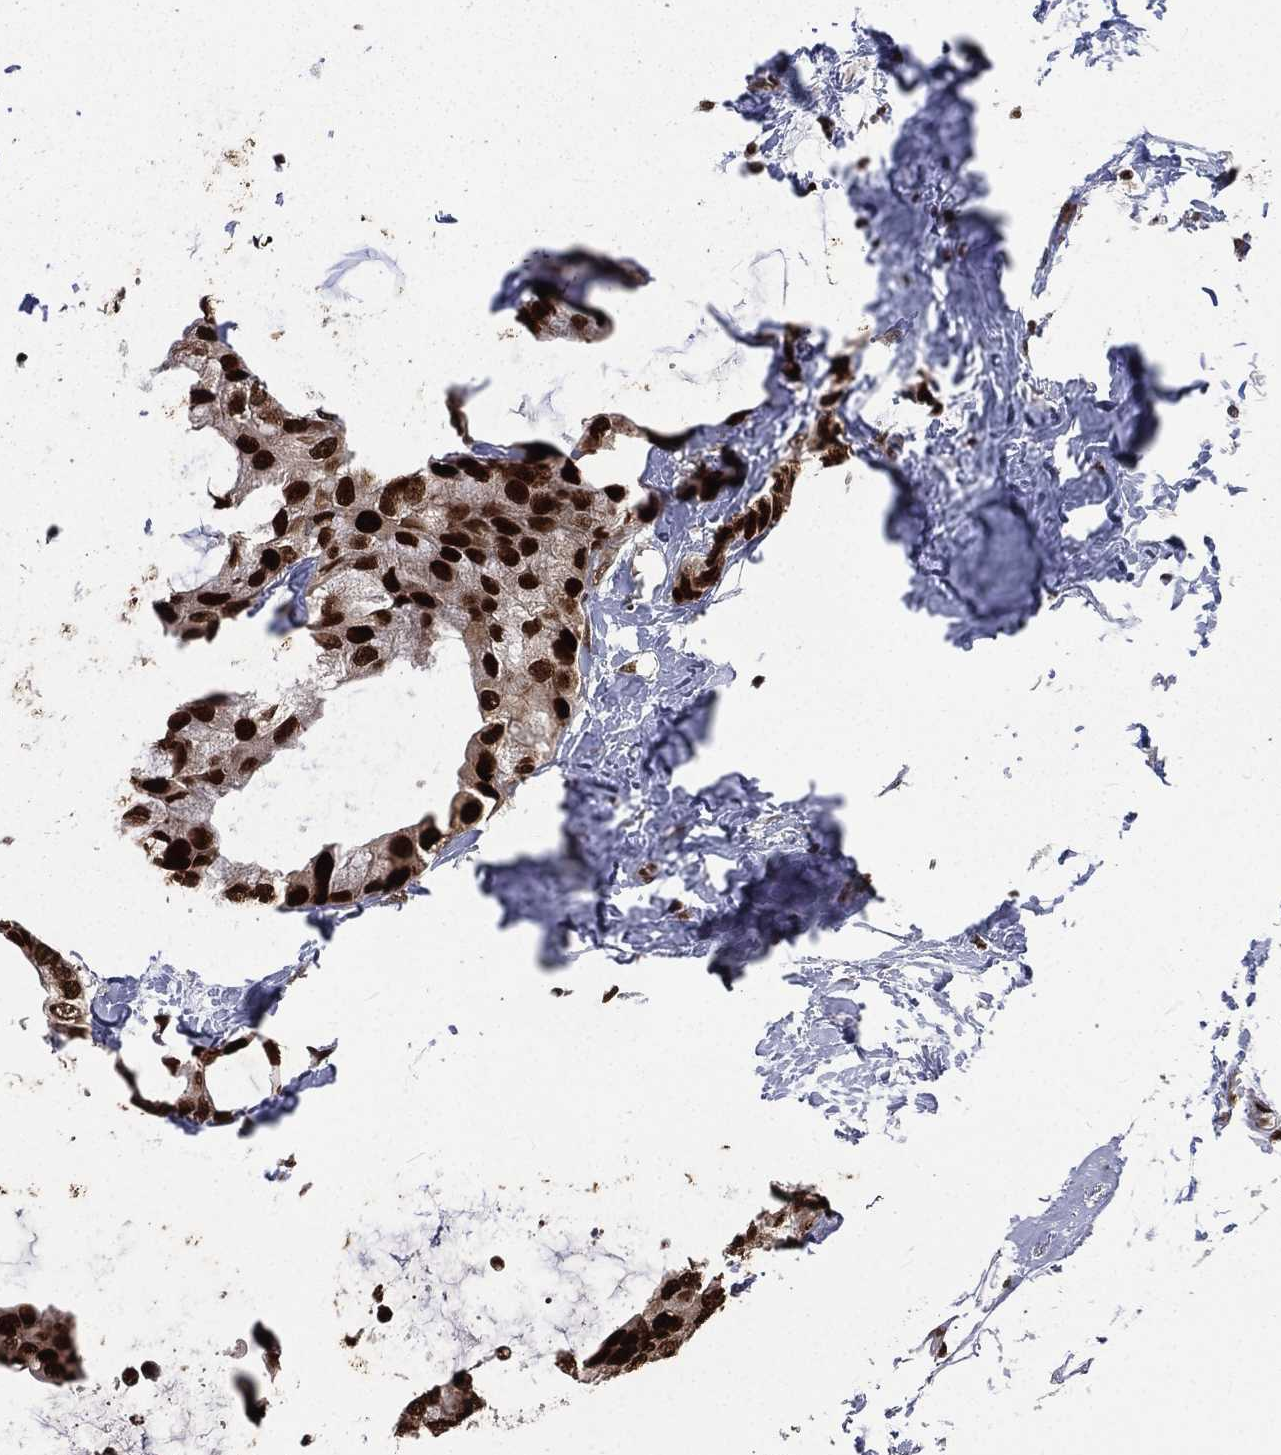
{"staining": {"intensity": "strong", "quantity": ">75%", "location": "nuclear"}, "tissue": "breast cancer", "cell_type": "Tumor cells", "image_type": "cancer", "snomed": [{"axis": "morphology", "description": "Duct carcinoma"}, {"axis": "topography", "description": "Breast"}], "caption": "This image reveals IHC staining of invasive ductal carcinoma (breast), with high strong nuclear expression in about >75% of tumor cells.", "gene": "POLB", "patient": {"sex": "female", "age": 45}}